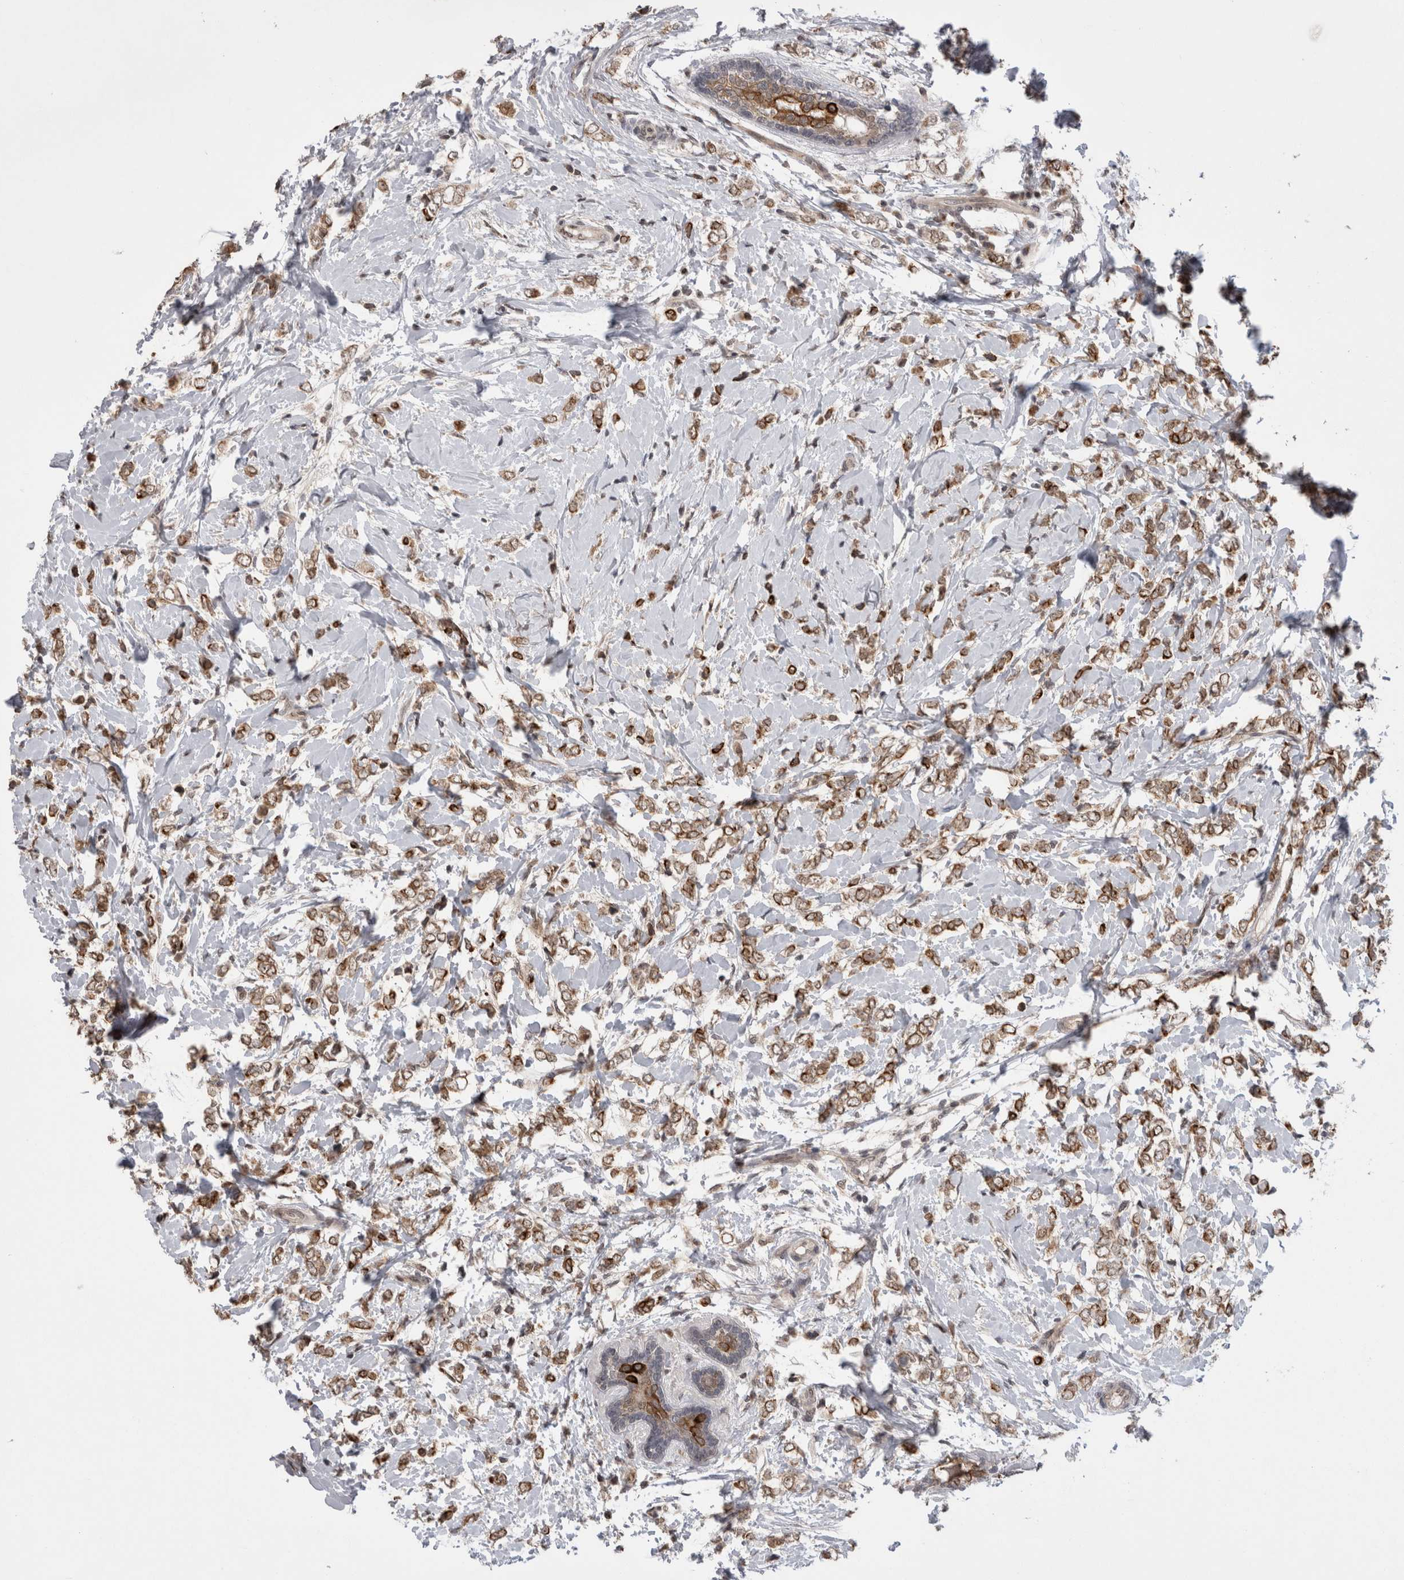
{"staining": {"intensity": "moderate", "quantity": ">75%", "location": "cytoplasmic/membranous"}, "tissue": "breast cancer", "cell_type": "Tumor cells", "image_type": "cancer", "snomed": [{"axis": "morphology", "description": "Normal tissue, NOS"}, {"axis": "morphology", "description": "Lobular carcinoma"}, {"axis": "topography", "description": "Breast"}], "caption": "Moderate cytoplasmic/membranous expression is identified in about >75% of tumor cells in breast cancer (lobular carcinoma).", "gene": "ZNF341", "patient": {"sex": "female", "age": 47}}